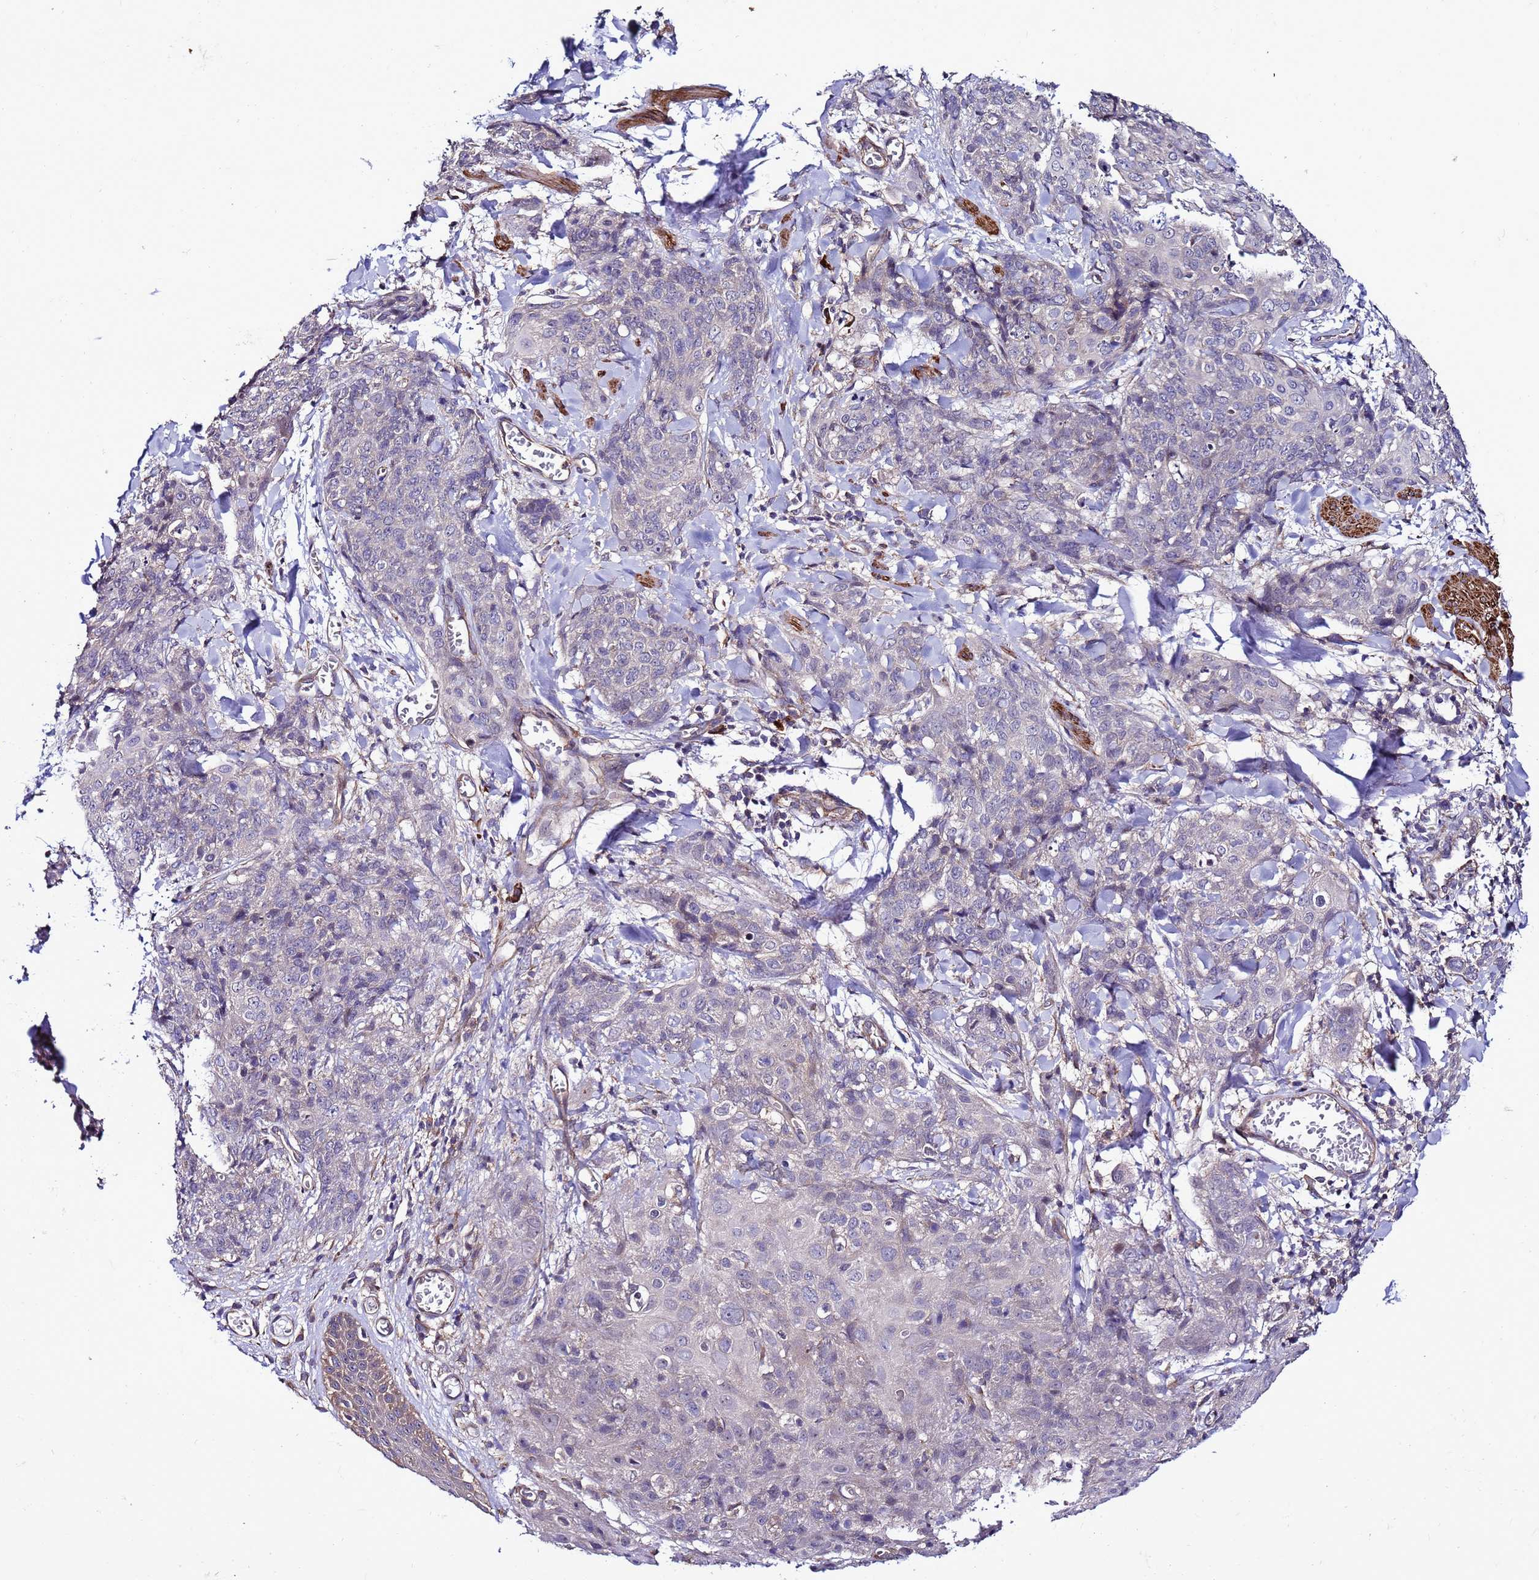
{"staining": {"intensity": "negative", "quantity": "none", "location": "none"}, "tissue": "skin cancer", "cell_type": "Tumor cells", "image_type": "cancer", "snomed": [{"axis": "morphology", "description": "Squamous cell carcinoma, NOS"}, {"axis": "topography", "description": "Skin"}, {"axis": "topography", "description": "Vulva"}], "caption": "An immunohistochemistry micrograph of skin cancer is shown. There is no staining in tumor cells of skin cancer.", "gene": "GEN1", "patient": {"sex": "female", "age": 85}}